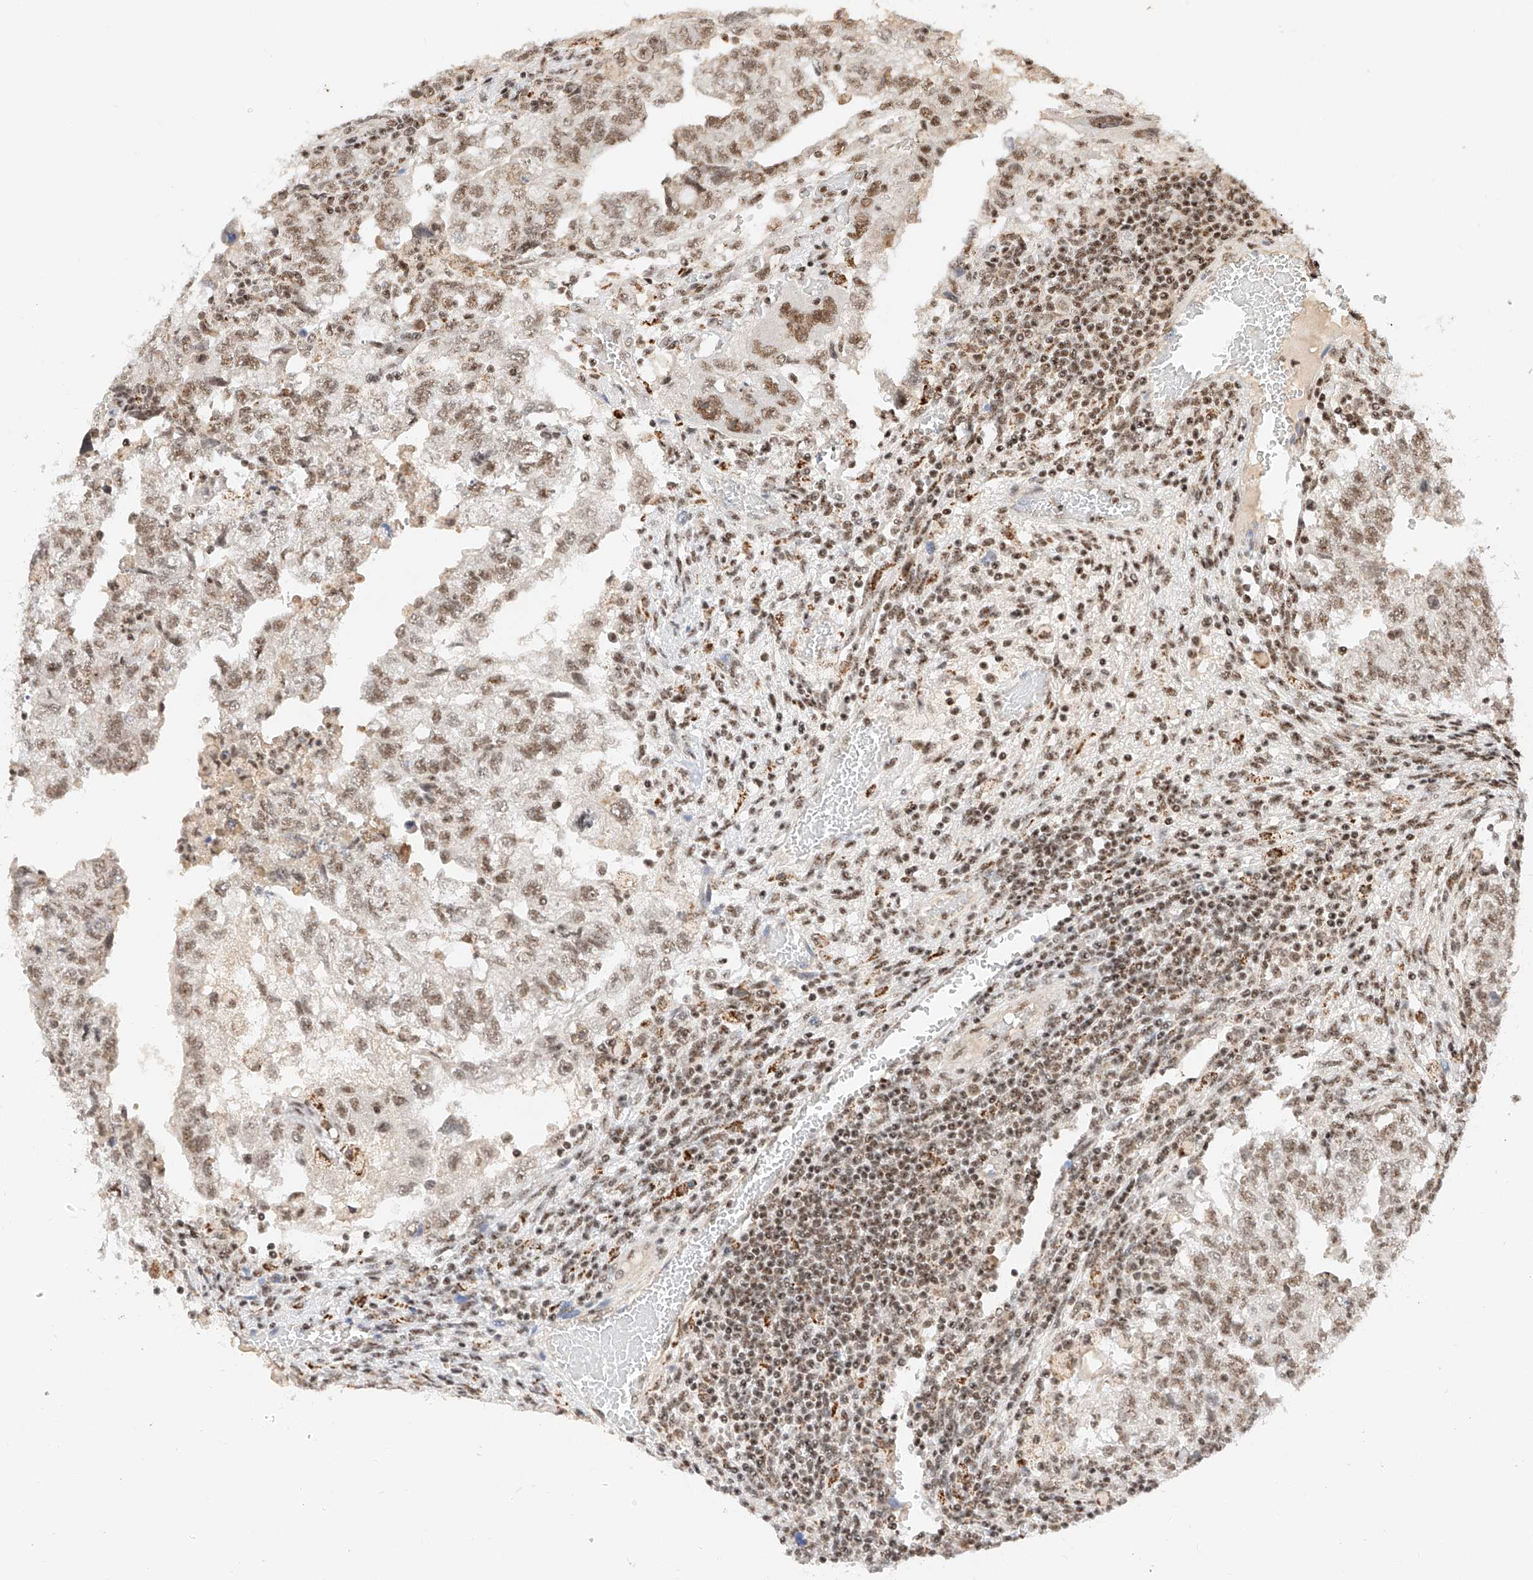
{"staining": {"intensity": "moderate", "quantity": ">75%", "location": "nuclear"}, "tissue": "testis cancer", "cell_type": "Tumor cells", "image_type": "cancer", "snomed": [{"axis": "morphology", "description": "Carcinoma, Embryonal, NOS"}, {"axis": "topography", "description": "Testis"}], "caption": "Embryonal carcinoma (testis) stained with IHC demonstrates moderate nuclear staining in about >75% of tumor cells.", "gene": "NRF1", "patient": {"sex": "male", "age": 36}}